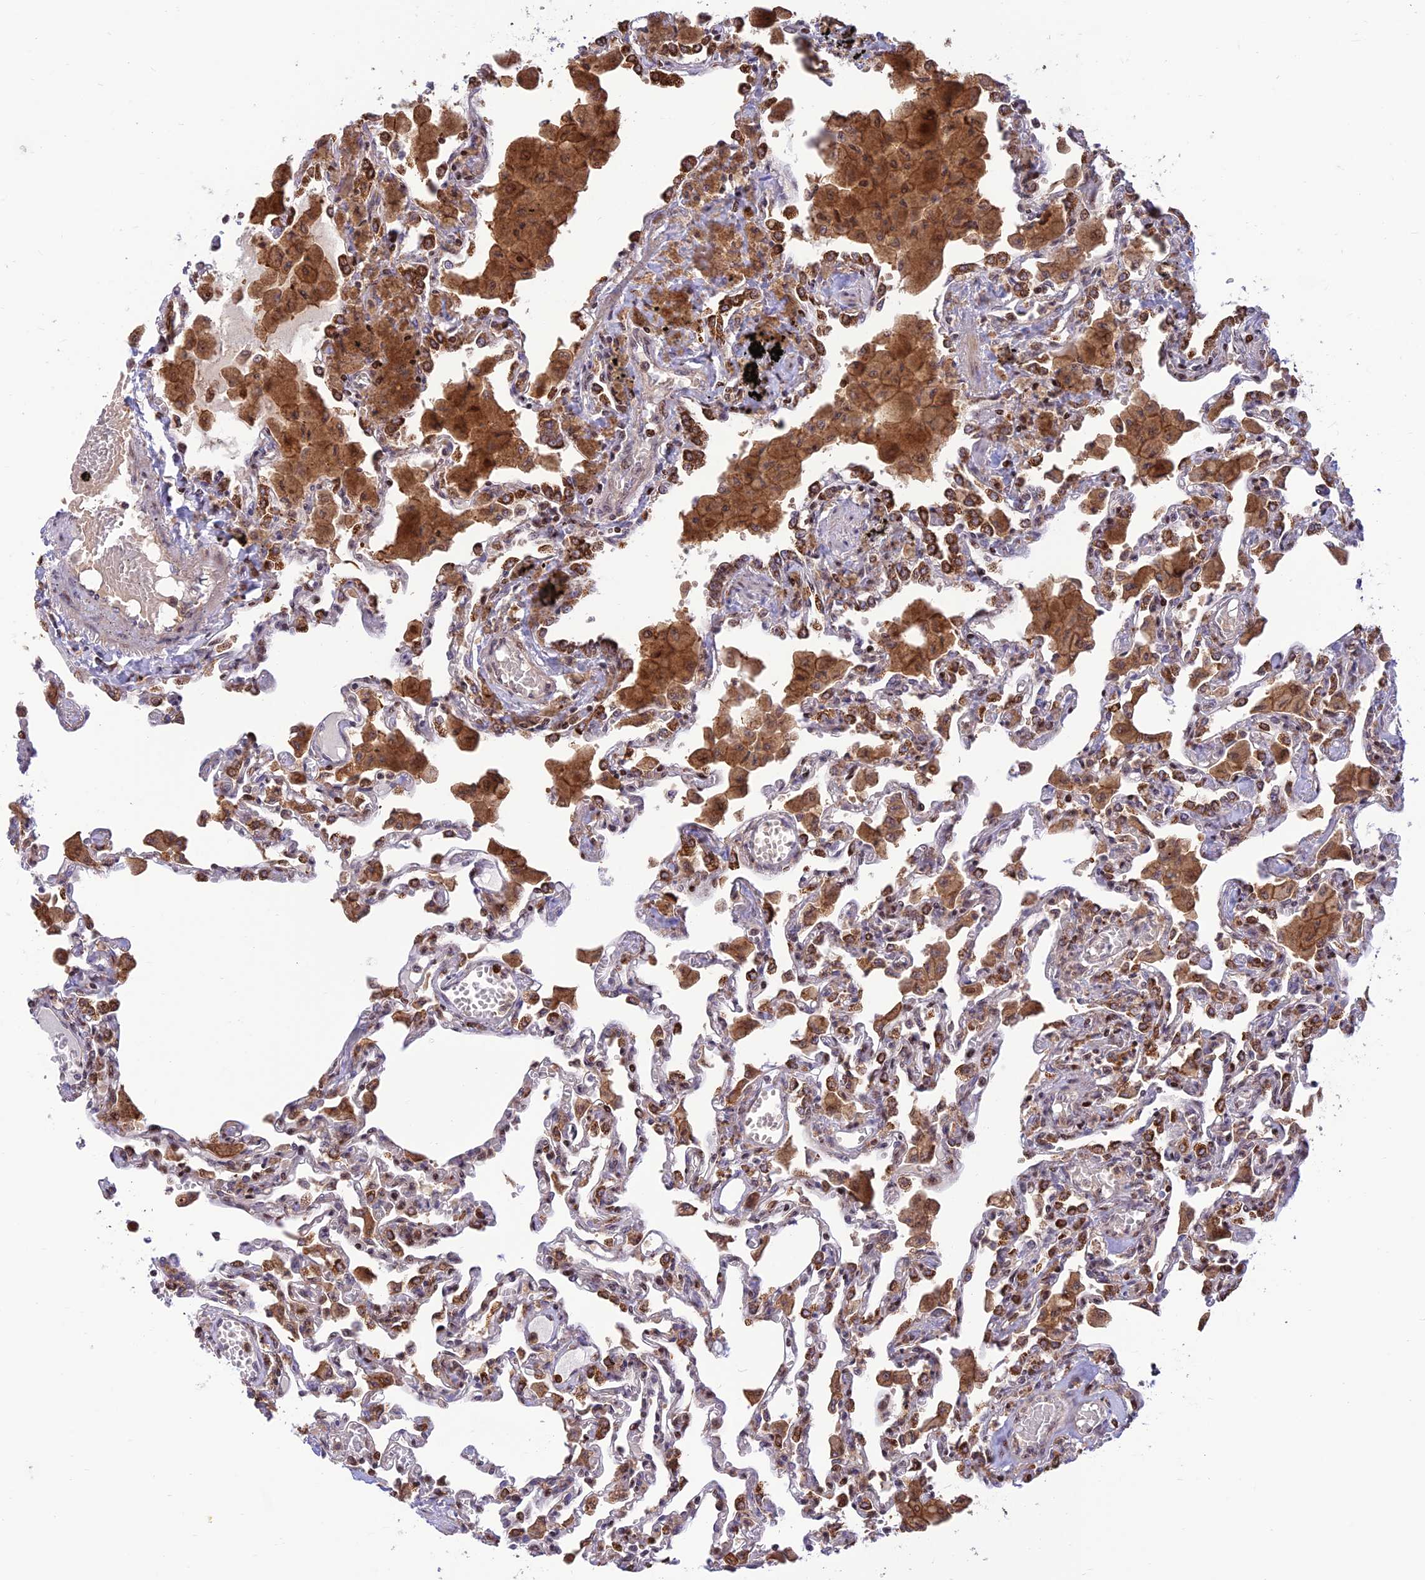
{"staining": {"intensity": "moderate", "quantity": "25%-75%", "location": "cytoplasmic/membranous"}, "tissue": "lung", "cell_type": "Alveolar cells", "image_type": "normal", "snomed": [{"axis": "morphology", "description": "Normal tissue, NOS"}, {"axis": "topography", "description": "Bronchus"}, {"axis": "topography", "description": "Lung"}], "caption": "Protein analysis of unremarkable lung displays moderate cytoplasmic/membranous expression in about 25%-75% of alveolar cells.", "gene": "FAM186B", "patient": {"sex": "female", "age": 49}}